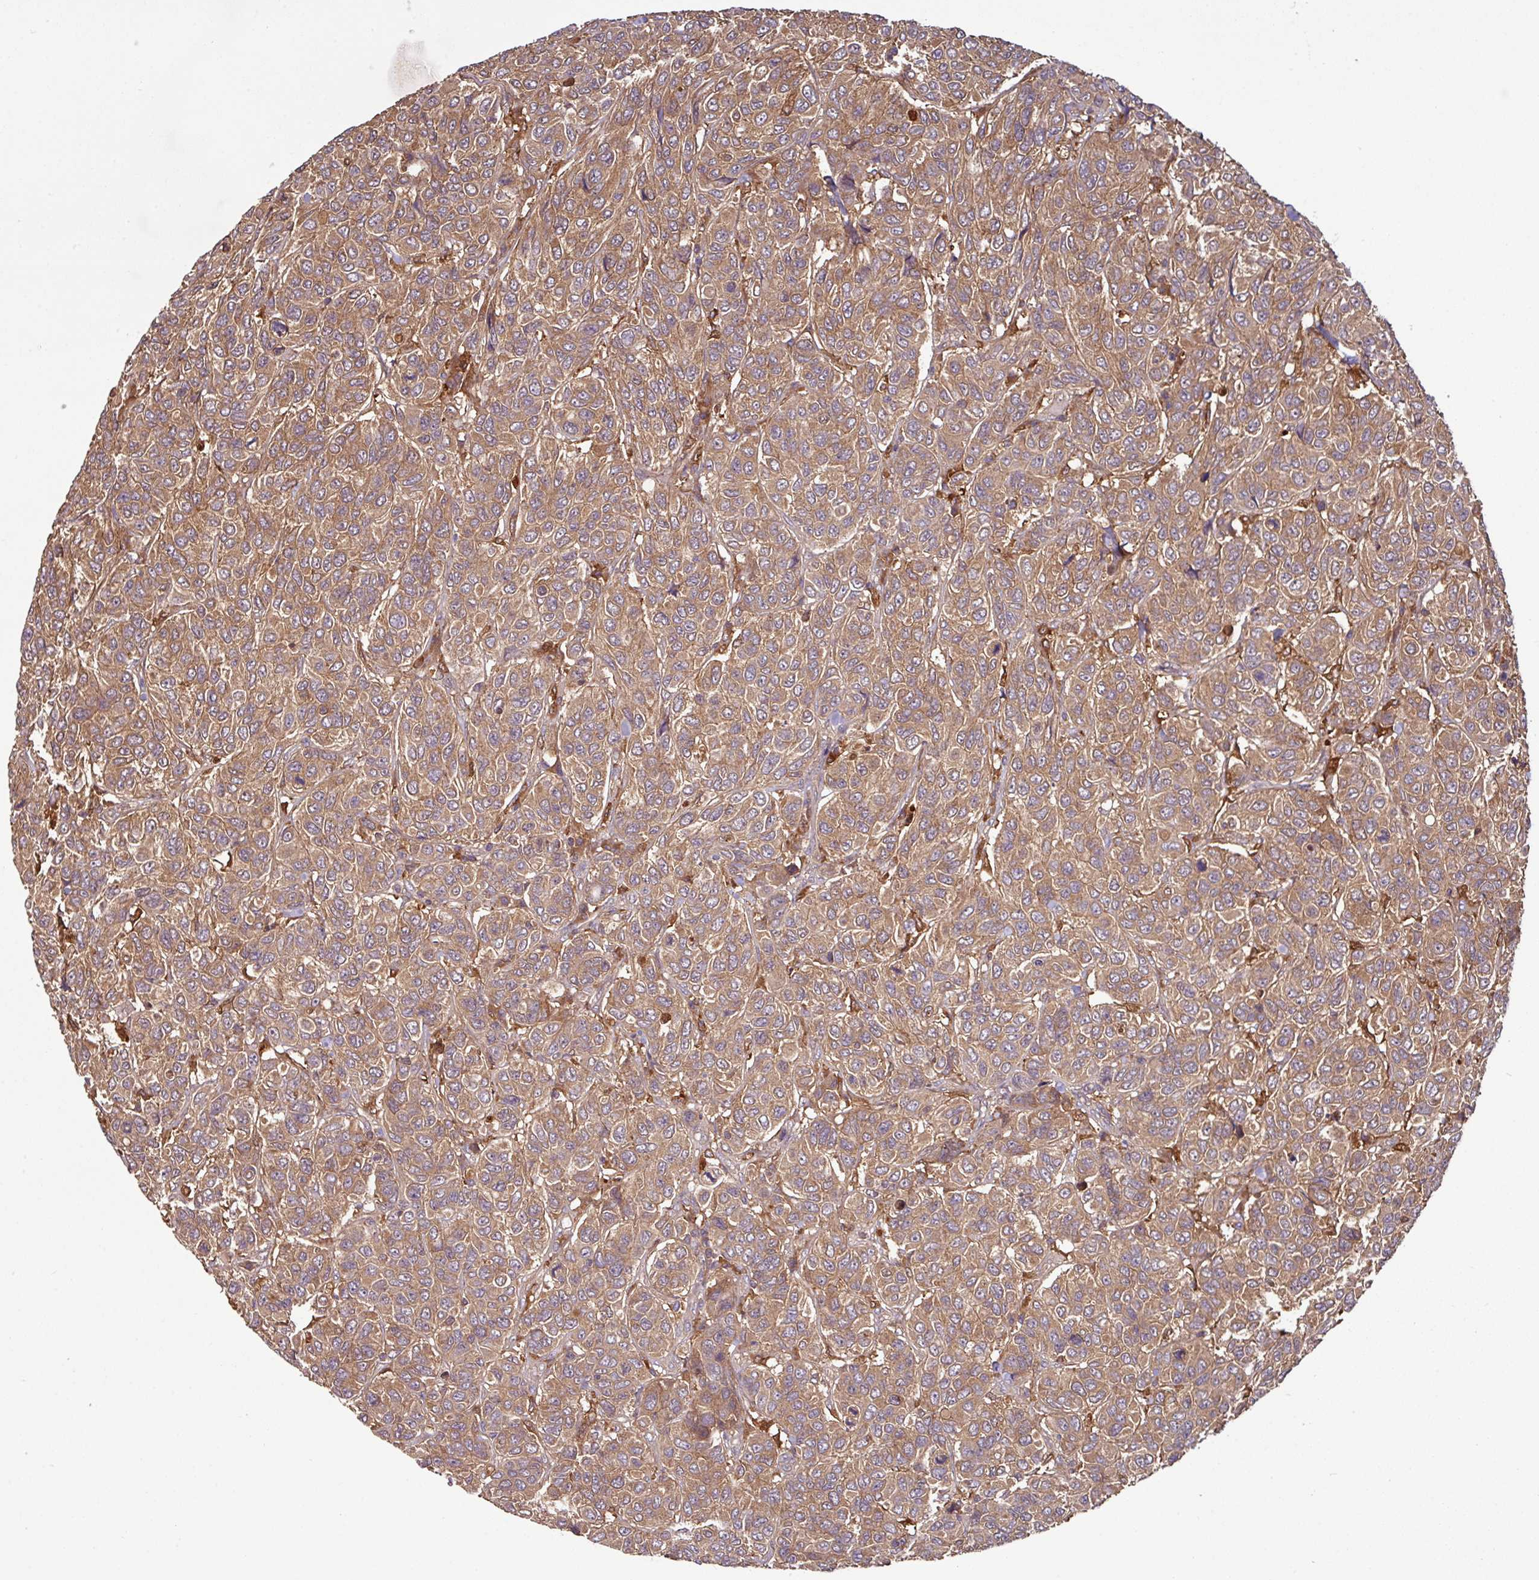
{"staining": {"intensity": "moderate", "quantity": ">75%", "location": "cytoplasmic/membranous"}, "tissue": "breast cancer", "cell_type": "Tumor cells", "image_type": "cancer", "snomed": [{"axis": "morphology", "description": "Duct carcinoma"}, {"axis": "topography", "description": "Breast"}], "caption": "This is an image of immunohistochemistry (IHC) staining of invasive ductal carcinoma (breast), which shows moderate staining in the cytoplasmic/membranous of tumor cells.", "gene": "GNPDA1", "patient": {"sex": "female", "age": 55}}